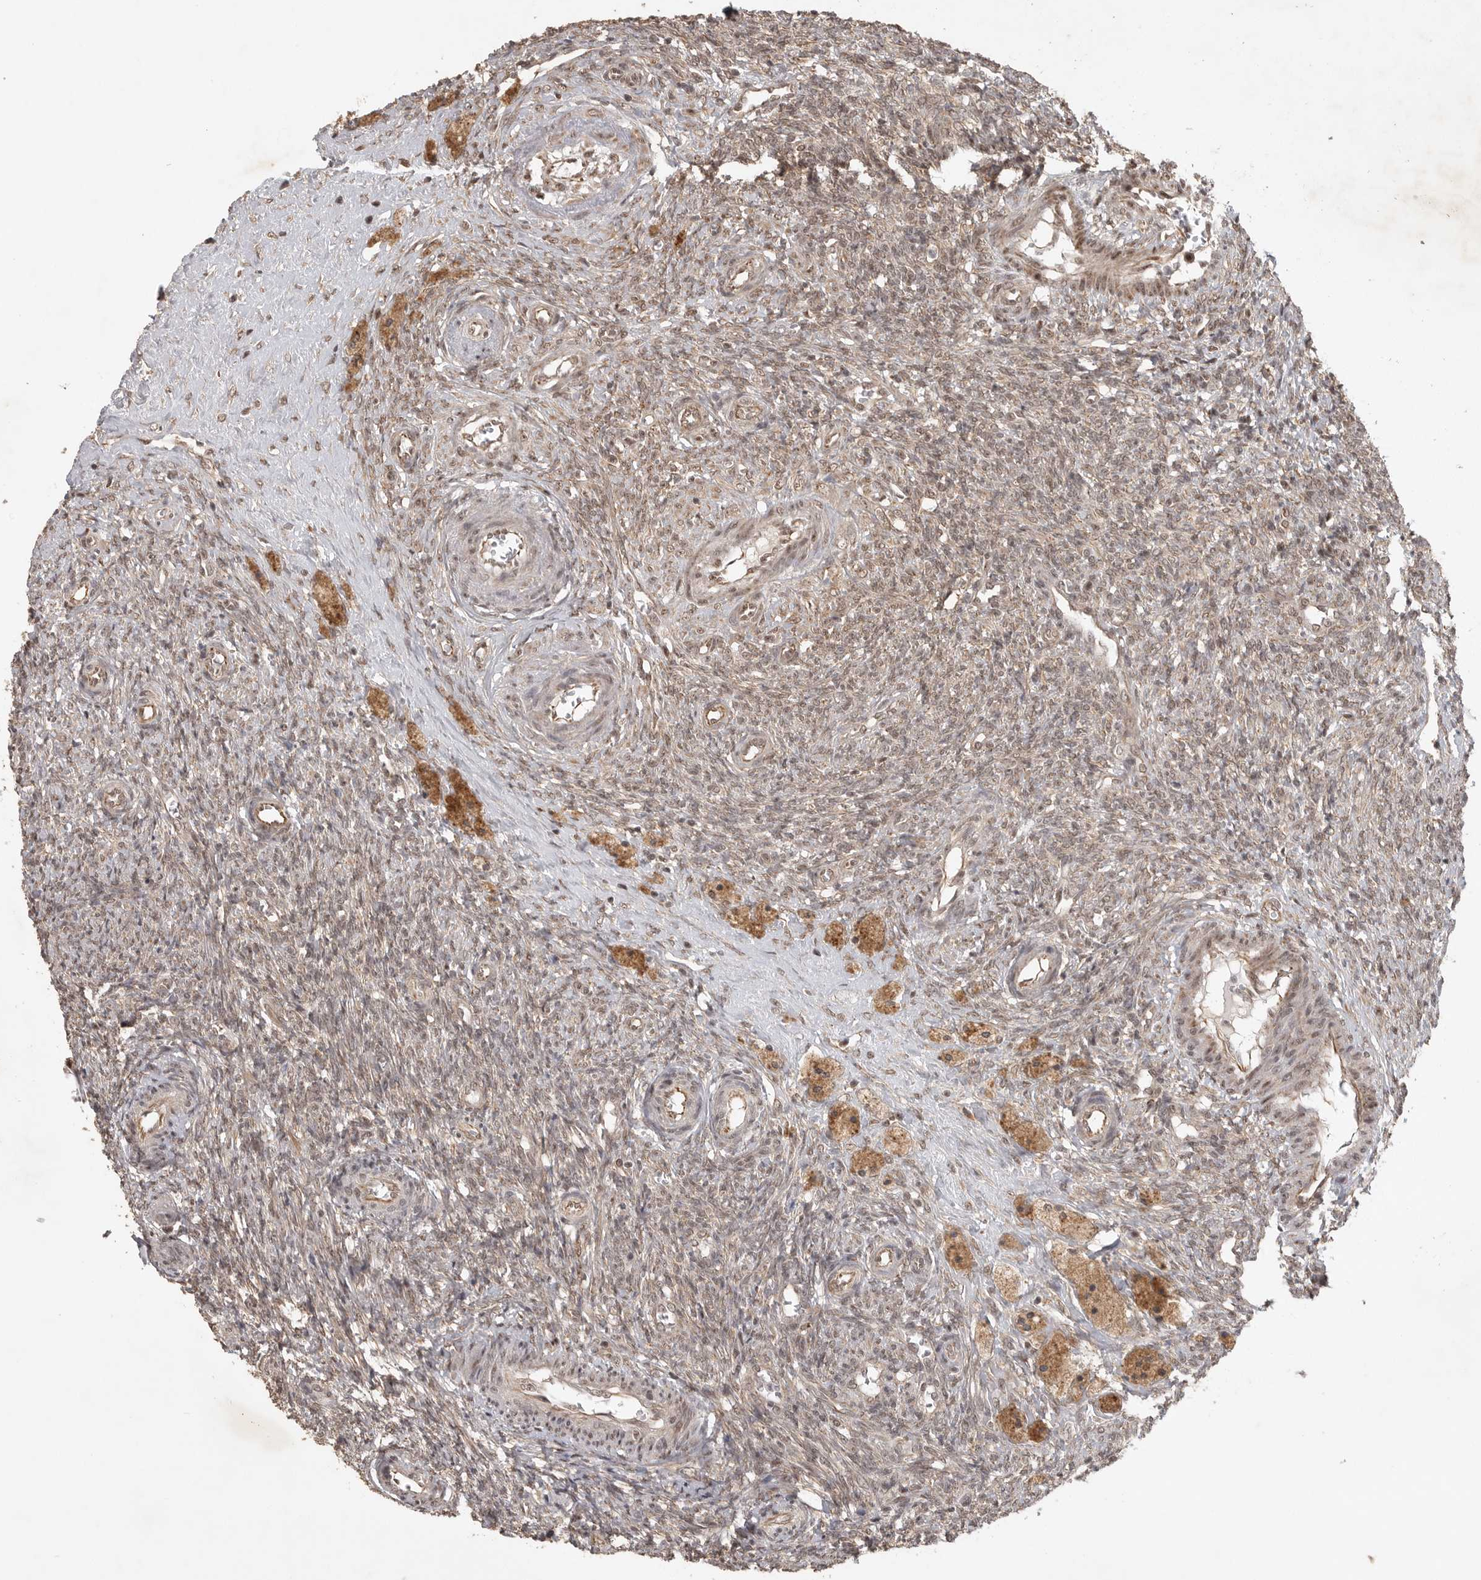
{"staining": {"intensity": "strong", "quantity": ">75%", "location": "cytoplasmic/membranous,nuclear"}, "tissue": "ovary", "cell_type": "Follicle cells", "image_type": "normal", "snomed": [{"axis": "morphology", "description": "Normal tissue, NOS"}, {"axis": "topography", "description": "Ovary"}], "caption": "Unremarkable ovary was stained to show a protein in brown. There is high levels of strong cytoplasmic/membranous,nuclear positivity in approximately >75% of follicle cells.", "gene": "POMP", "patient": {"sex": "female", "age": 41}}